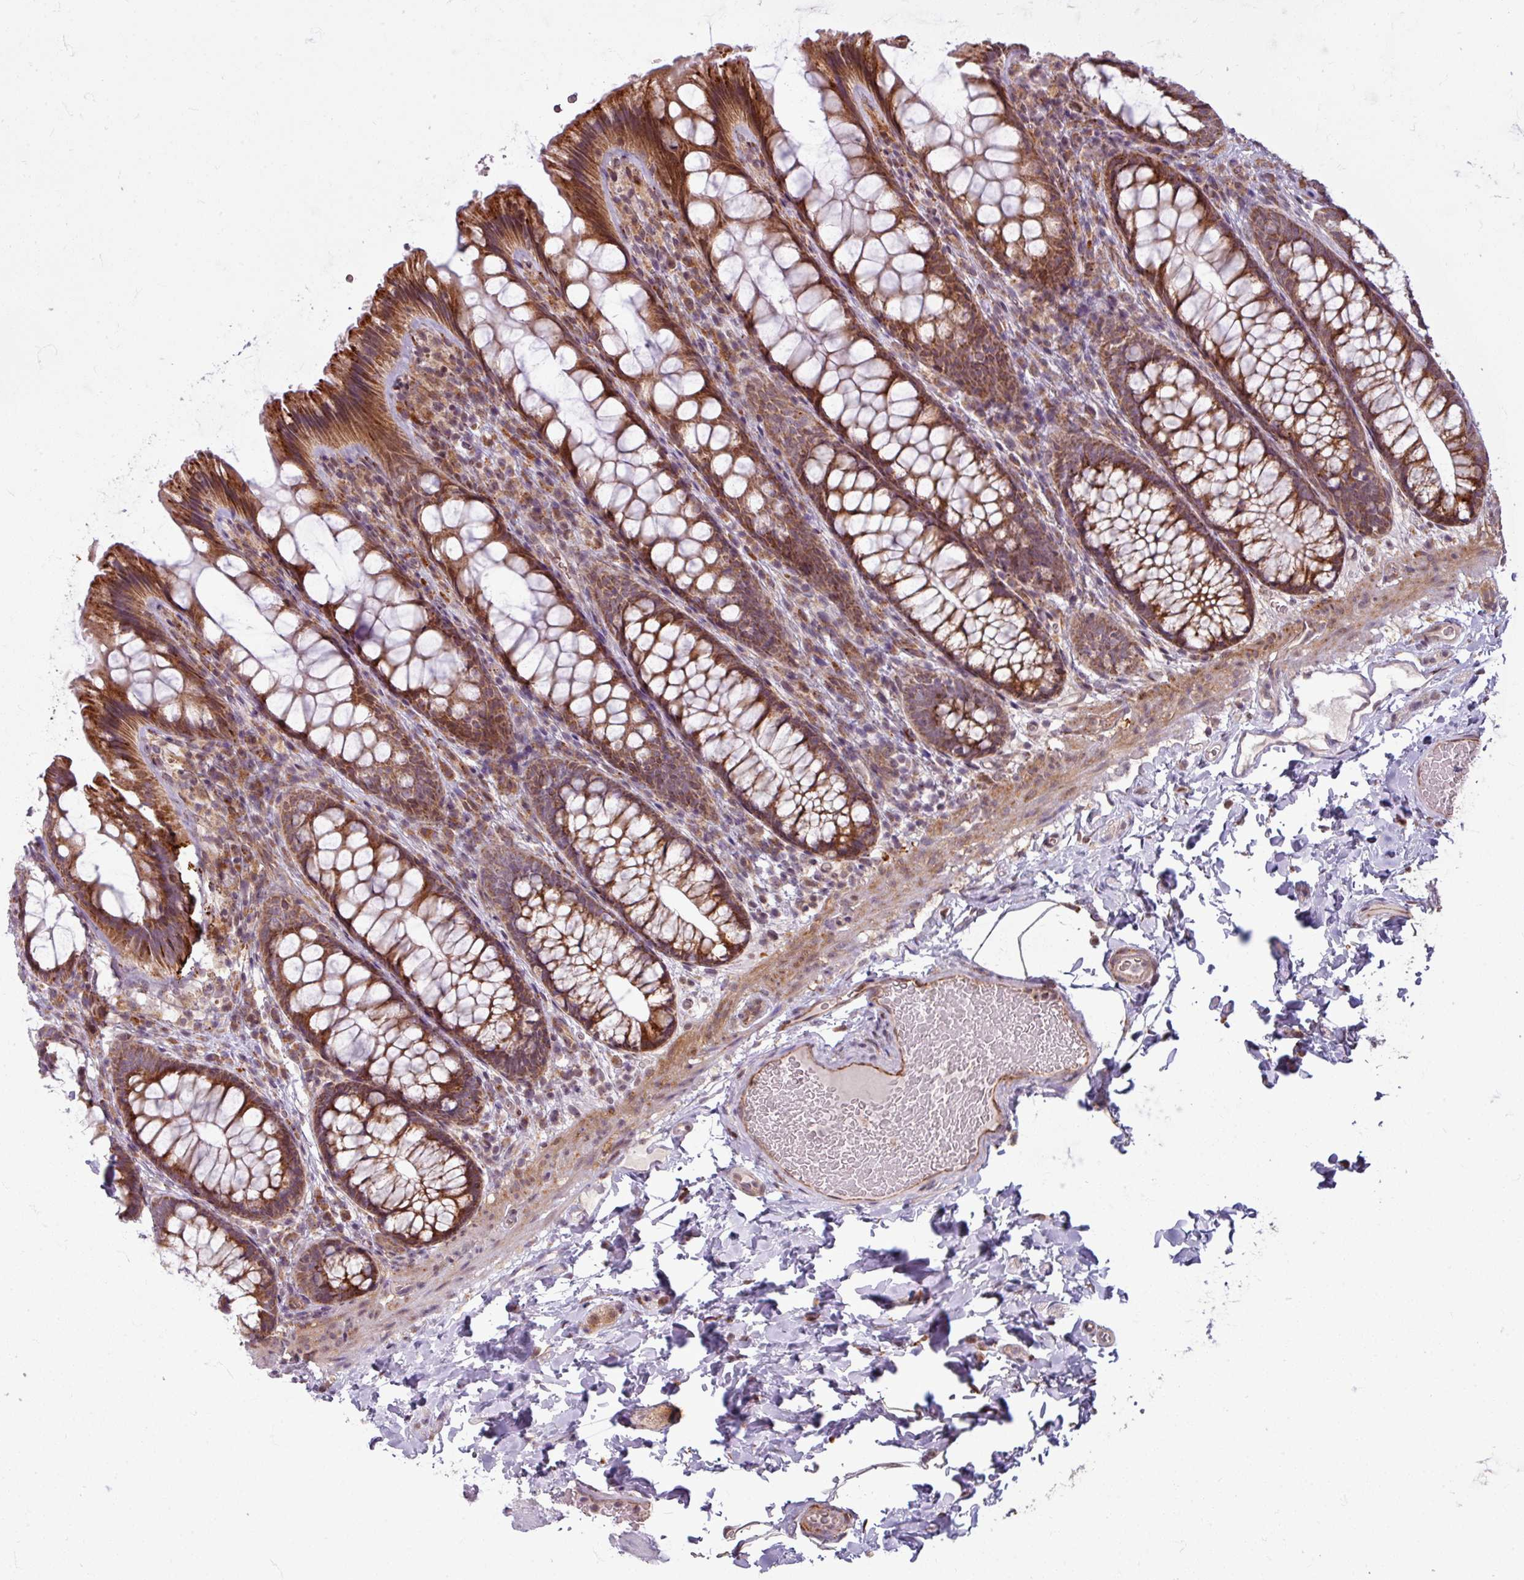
{"staining": {"intensity": "moderate", "quantity": ">75%", "location": "cytoplasmic/membranous"}, "tissue": "colon", "cell_type": "Endothelial cells", "image_type": "normal", "snomed": [{"axis": "morphology", "description": "Normal tissue, NOS"}, {"axis": "topography", "description": "Colon"}], "caption": "IHC histopathology image of unremarkable colon: human colon stained using immunohistochemistry (IHC) demonstrates medium levels of moderate protein expression localized specifically in the cytoplasmic/membranous of endothelial cells, appearing as a cytoplasmic/membranous brown color.", "gene": "MAGT1", "patient": {"sex": "male", "age": 46}}